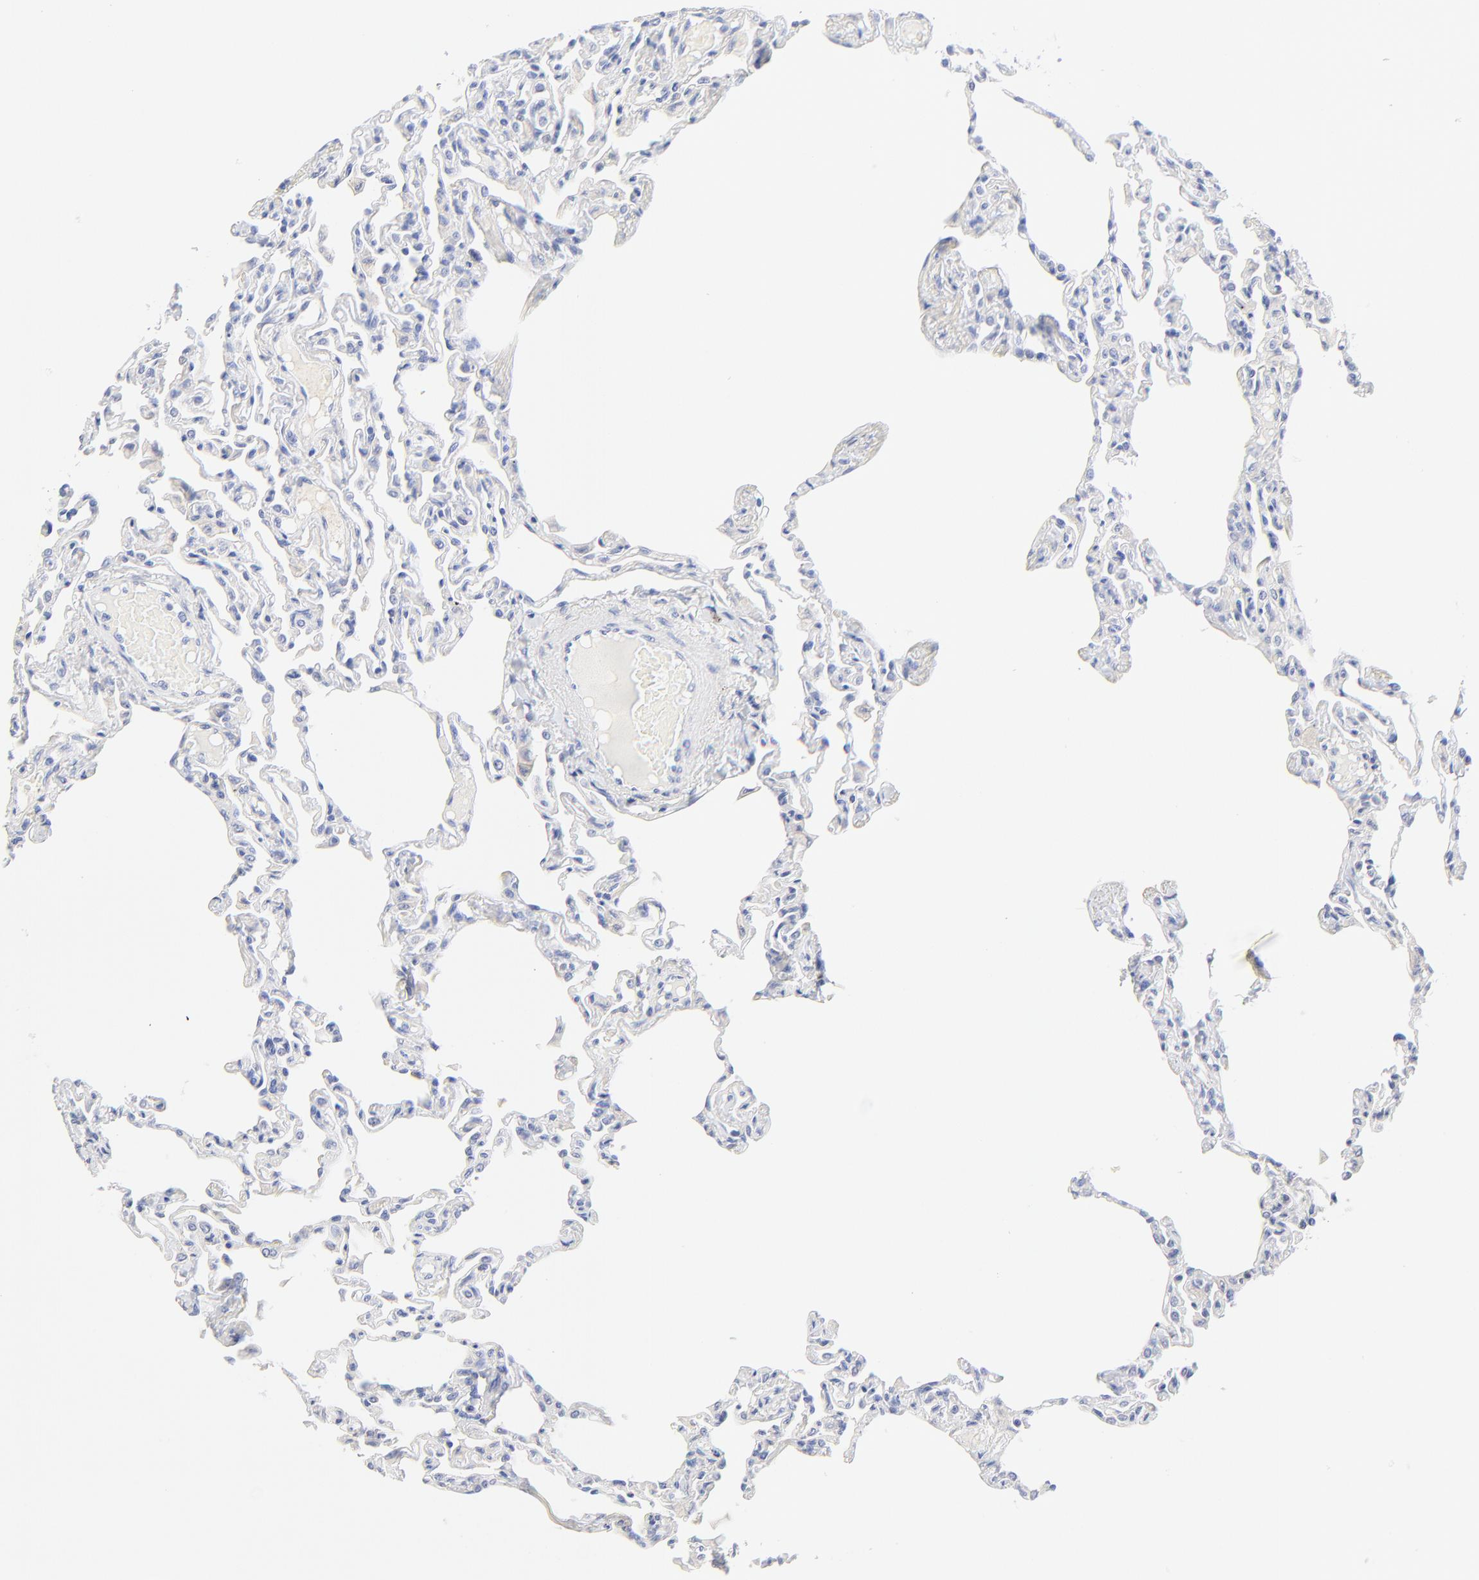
{"staining": {"intensity": "negative", "quantity": "none", "location": "none"}, "tissue": "lung", "cell_type": "Alveolar cells", "image_type": "normal", "snomed": [{"axis": "morphology", "description": "Normal tissue, NOS"}, {"axis": "topography", "description": "Lung"}], "caption": "Photomicrograph shows no protein staining in alveolar cells of benign lung.", "gene": "SULT4A1", "patient": {"sex": "female", "age": 49}}